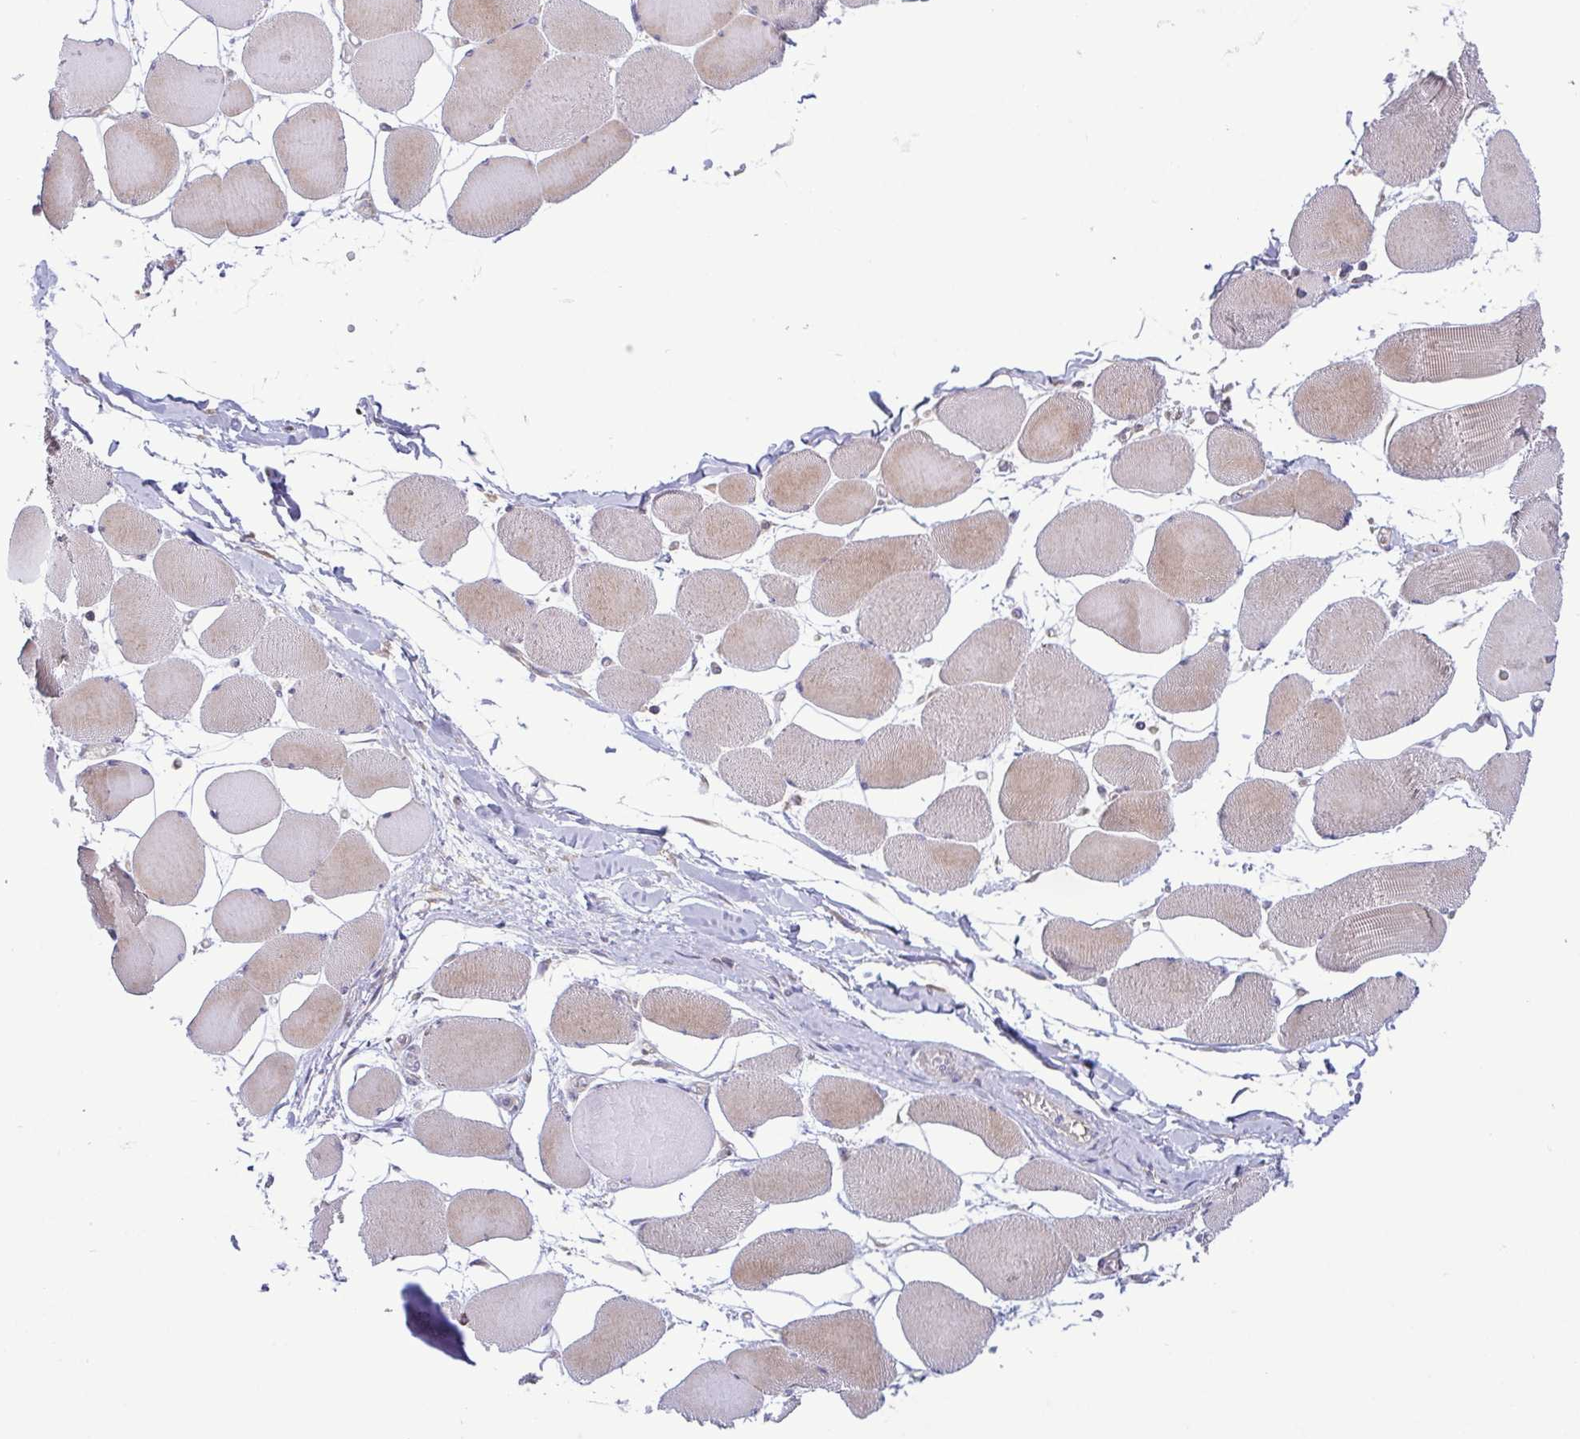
{"staining": {"intensity": "moderate", "quantity": "25%-75%", "location": "cytoplasmic/membranous"}, "tissue": "skeletal muscle", "cell_type": "Myocytes", "image_type": "normal", "snomed": [{"axis": "morphology", "description": "Normal tissue, NOS"}, {"axis": "topography", "description": "Skeletal muscle"}], "caption": "Immunohistochemical staining of unremarkable skeletal muscle displays 25%-75% levels of moderate cytoplasmic/membranous protein positivity in approximately 25%-75% of myocytes. The staining was performed using DAB to visualize the protein expression in brown, while the nuclei were stained in blue with hematoxylin (Magnification: 20x).", "gene": "LMF2", "patient": {"sex": "female", "age": 75}}